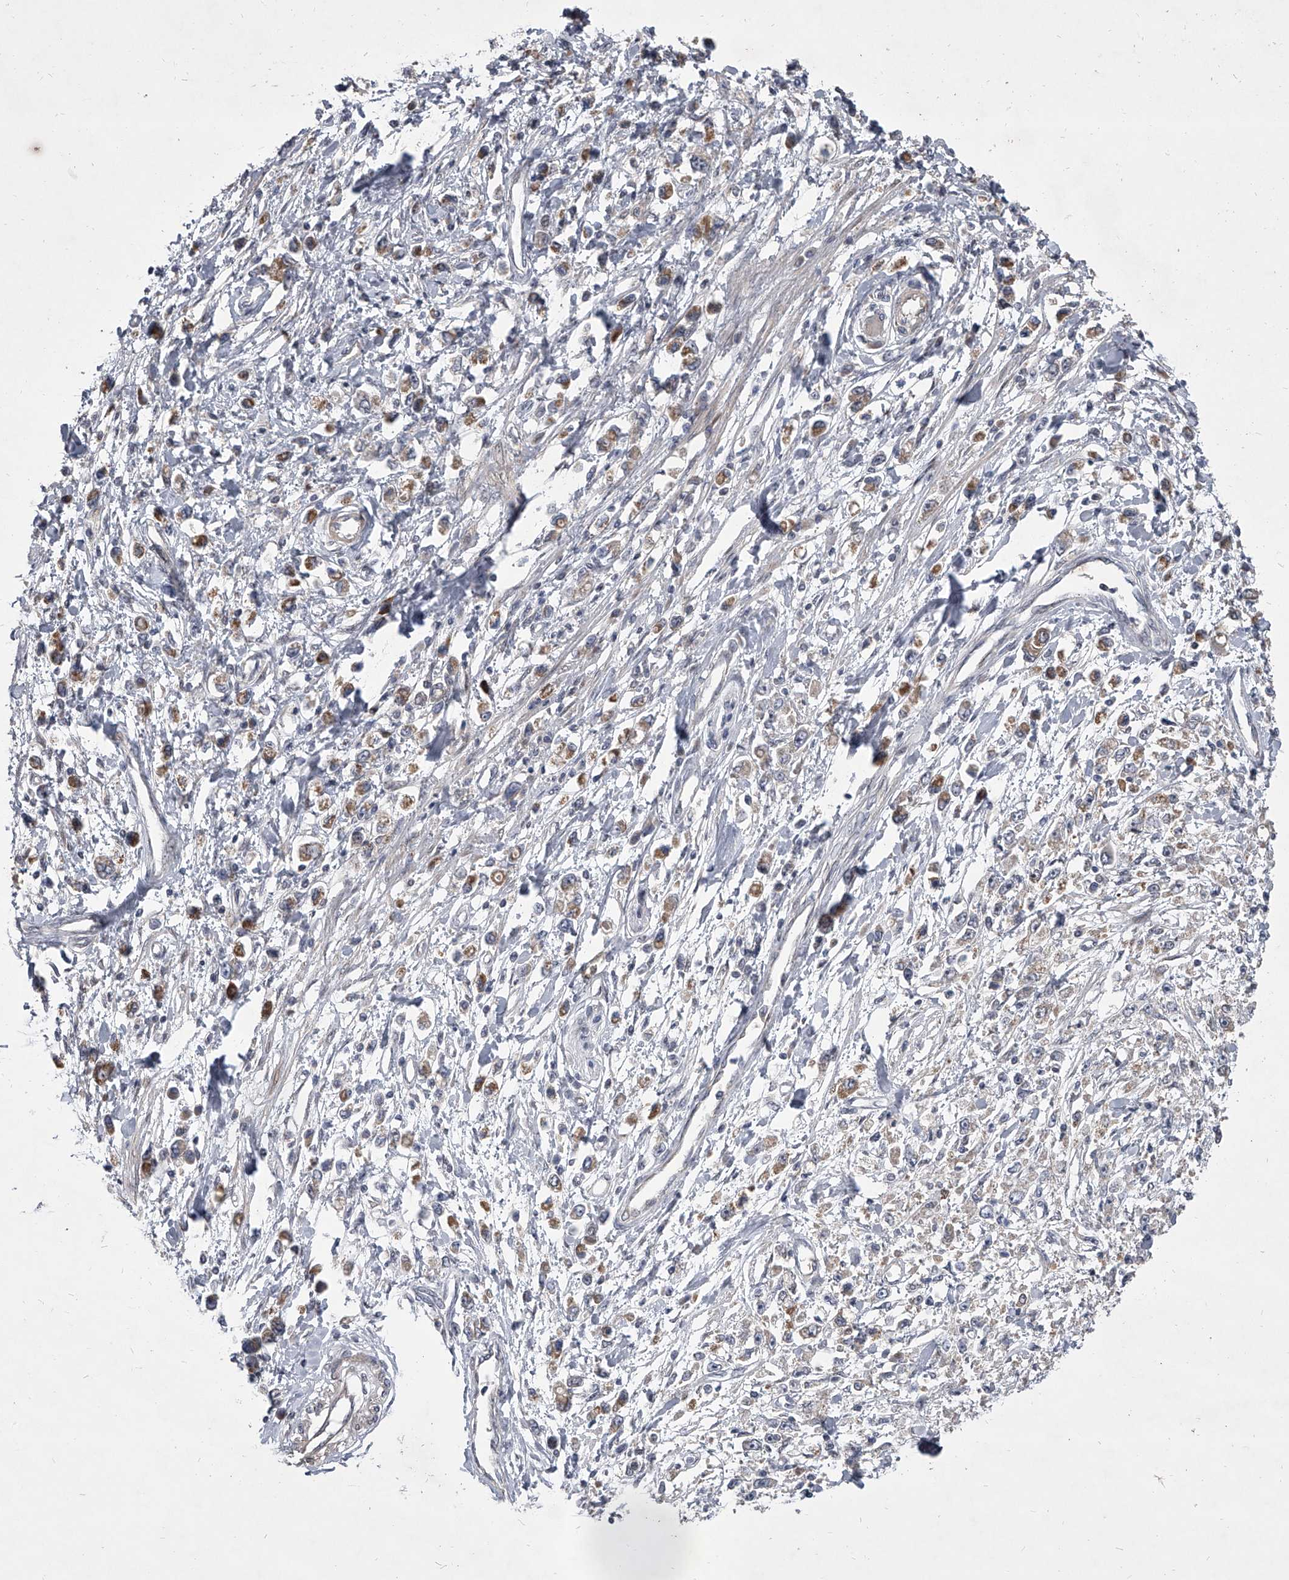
{"staining": {"intensity": "weak", "quantity": "25%-75%", "location": "cytoplasmic/membranous"}, "tissue": "stomach cancer", "cell_type": "Tumor cells", "image_type": "cancer", "snomed": [{"axis": "morphology", "description": "Adenocarcinoma, NOS"}, {"axis": "topography", "description": "Stomach"}], "caption": "Stomach cancer stained with DAB IHC exhibits low levels of weak cytoplasmic/membranous staining in approximately 25%-75% of tumor cells. The staining was performed using DAB (3,3'-diaminobenzidine), with brown indicating positive protein expression. Nuclei are stained blue with hematoxylin.", "gene": "HEATR6", "patient": {"sex": "female", "age": 59}}